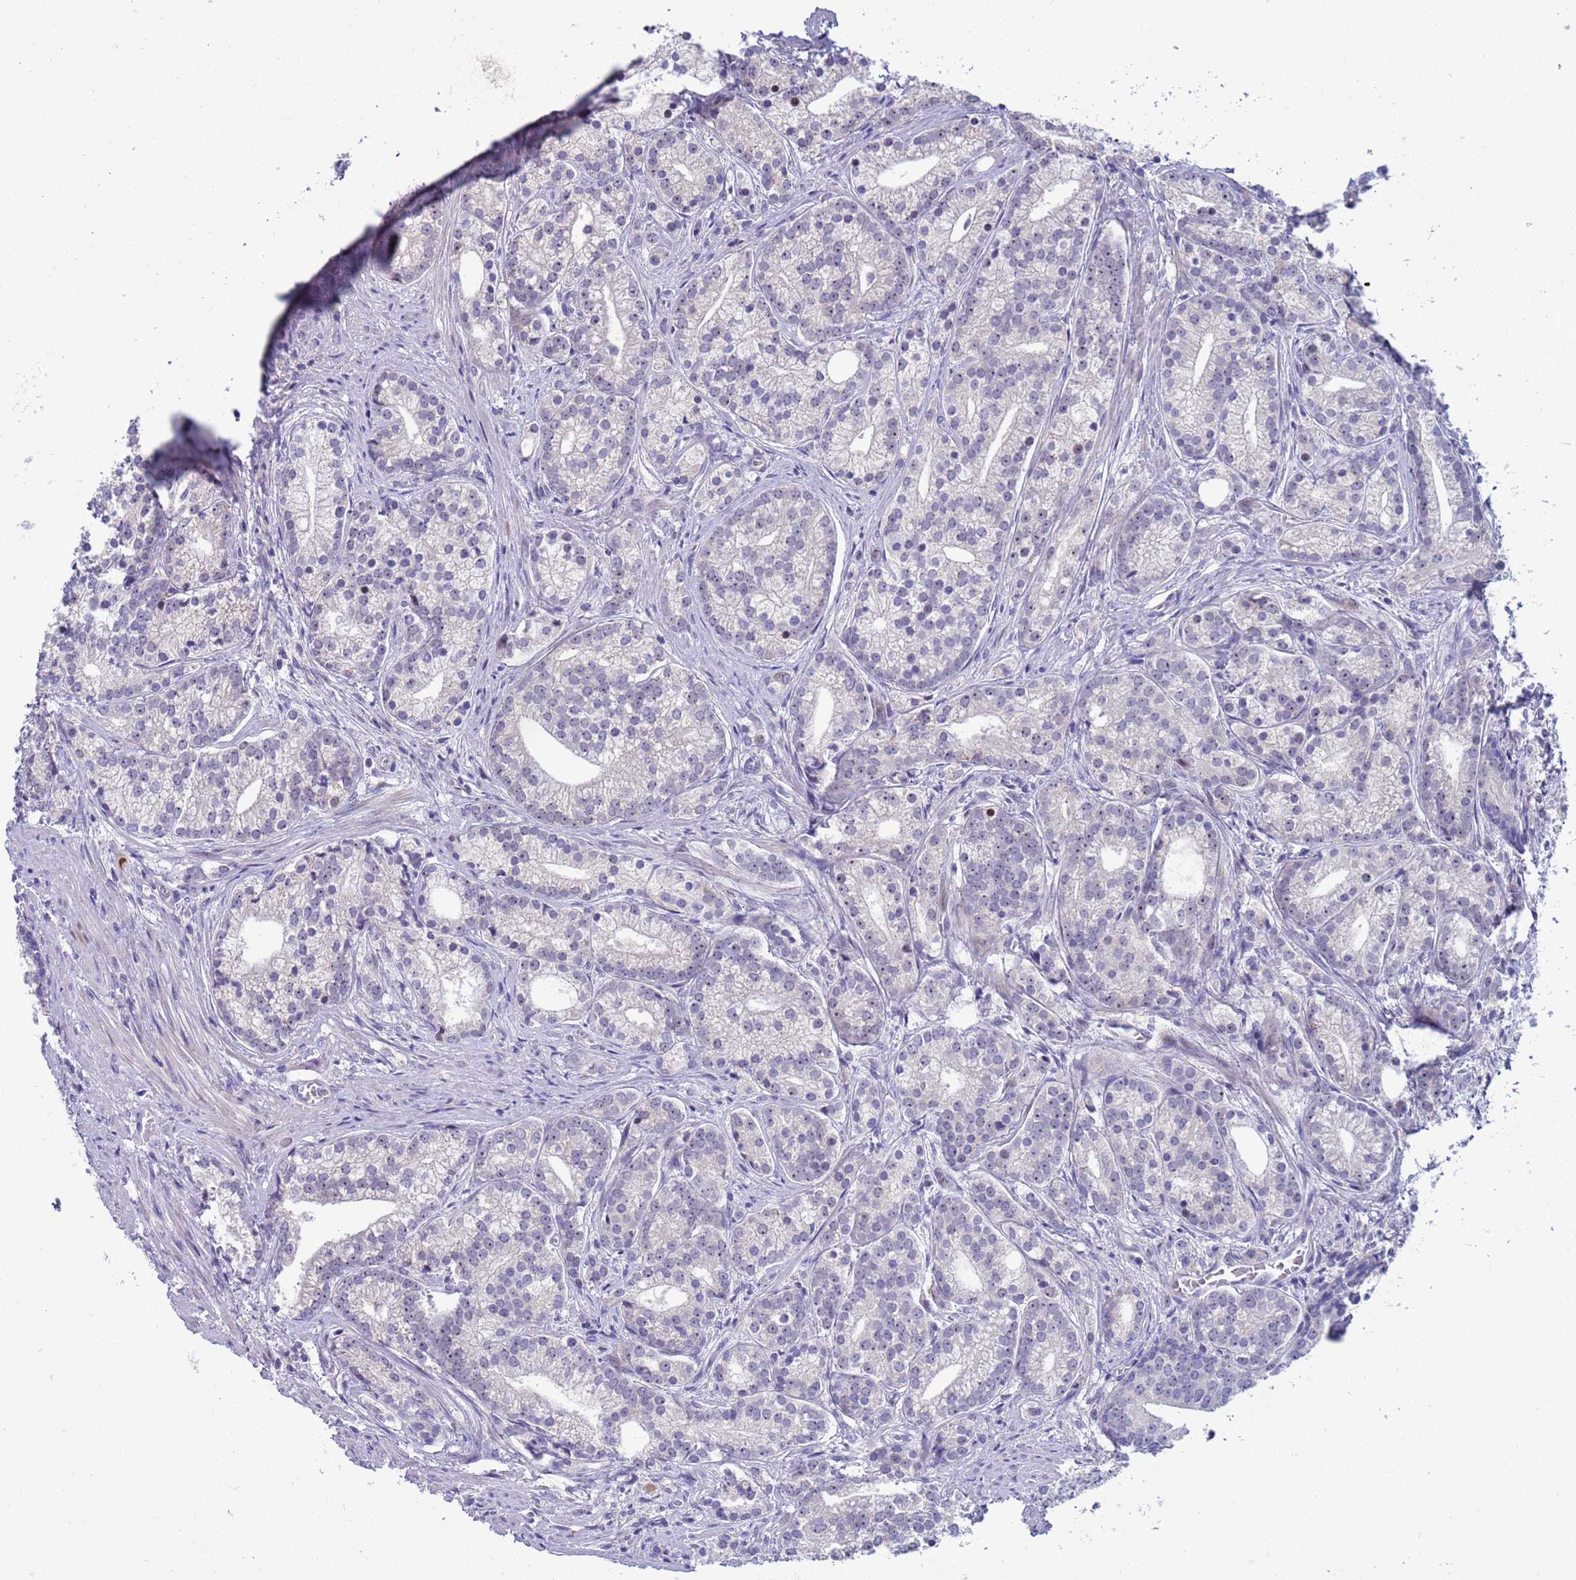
{"staining": {"intensity": "negative", "quantity": "none", "location": "none"}, "tissue": "prostate cancer", "cell_type": "Tumor cells", "image_type": "cancer", "snomed": [{"axis": "morphology", "description": "Adenocarcinoma, Low grade"}, {"axis": "topography", "description": "Prostate"}], "caption": "This image is of prostate cancer stained with immunohistochemistry (IHC) to label a protein in brown with the nuclei are counter-stained blue. There is no staining in tumor cells.", "gene": "LRATD1", "patient": {"sex": "male", "age": 71}}